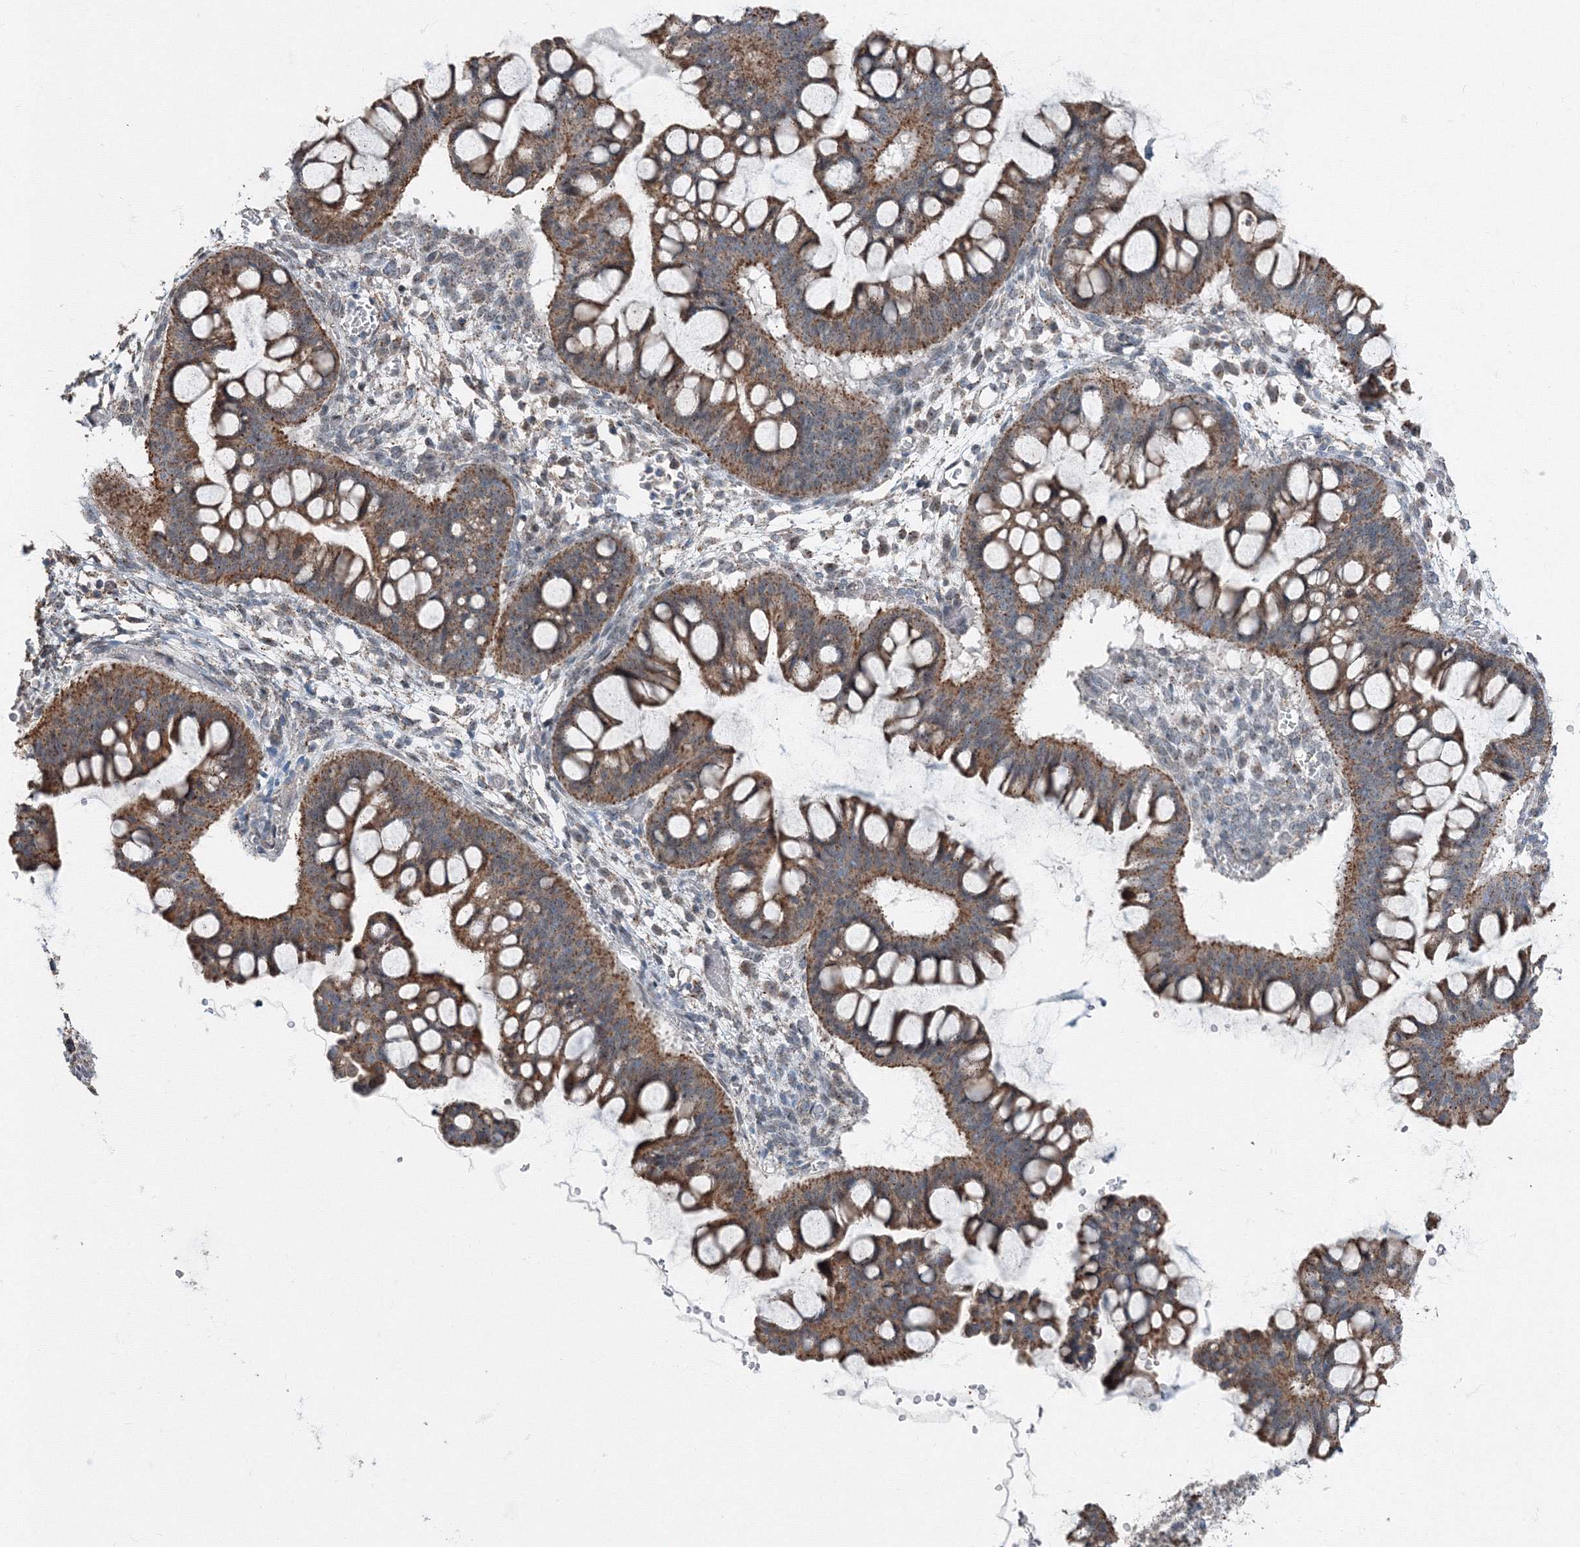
{"staining": {"intensity": "moderate", "quantity": ">75%", "location": "cytoplasmic/membranous"}, "tissue": "ovarian cancer", "cell_type": "Tumor cells", "image_type": "cancer", "snomed": [{"axis": "morphology", "description": "Cystadenocarcinoma, mucinous, NOS"}, {"axis": "topography", "description": "Ovary"}], "caption": "Ovarian cancer (mucinous cystadenocarcinoma) stained with IHC demonstrates moderate cytoplasmic/membranous expression in about >75% of tumor cells. (DAB = brown stain, brightfield microscopy at high magnification).", "gene": "AASDH", "patient": {"sex": "female", "age": 73}}